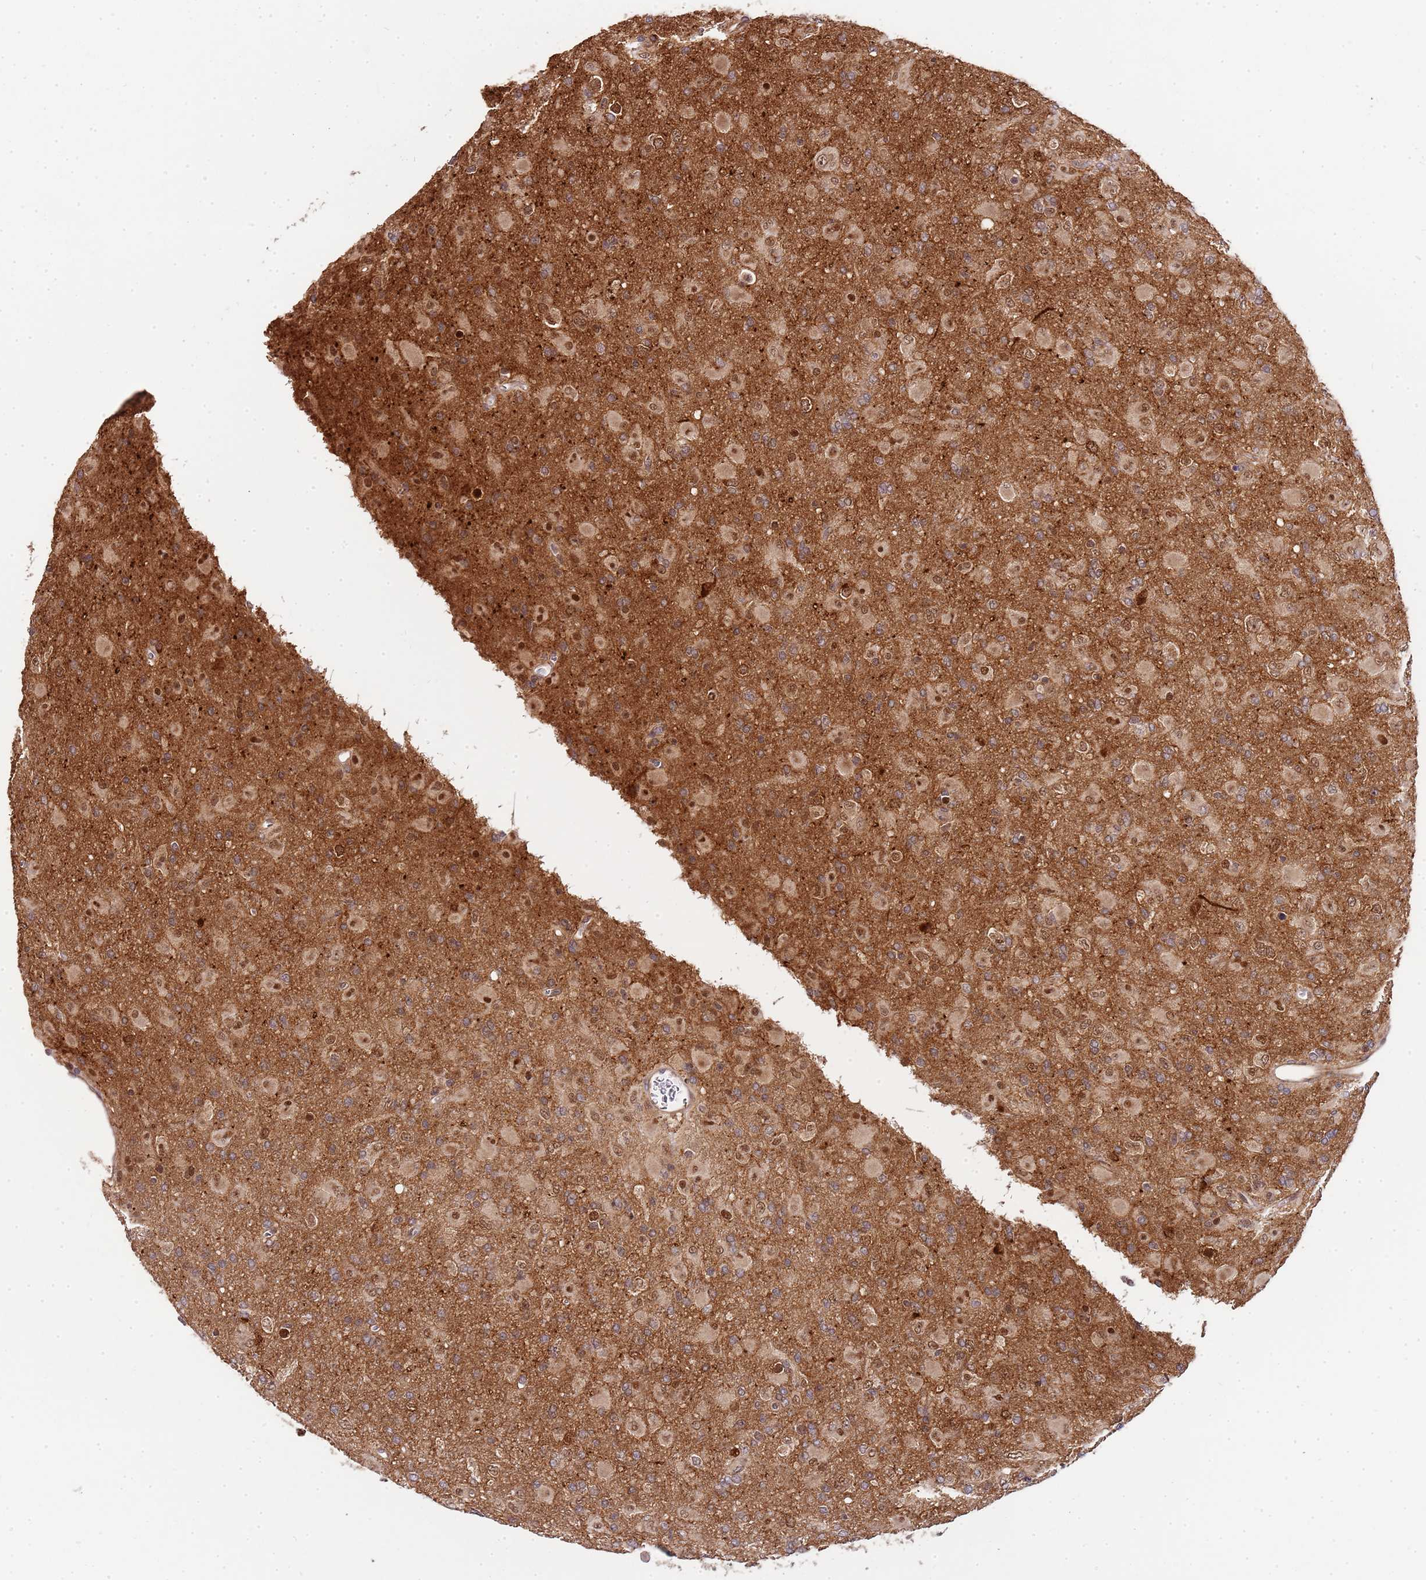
{"staining": {"intensity": "moderate", "quantity": "25%-75%", "location": "nuclear"}, "tissue": "glioma", "cell_type": "Tumor cells", "image_type": "cancer", "snomed": [{"axis": "morphology", "description": "Glioma, malignant, Low grade"}, {"axis": "topography", "description": "Brain"}], "caption": "Moderate nuclear protein expression is appreciated in about 25%-75% of tumor cells in glioma.", "gene": "EDC3", "patient": {"sex": "male", "age": 65}}